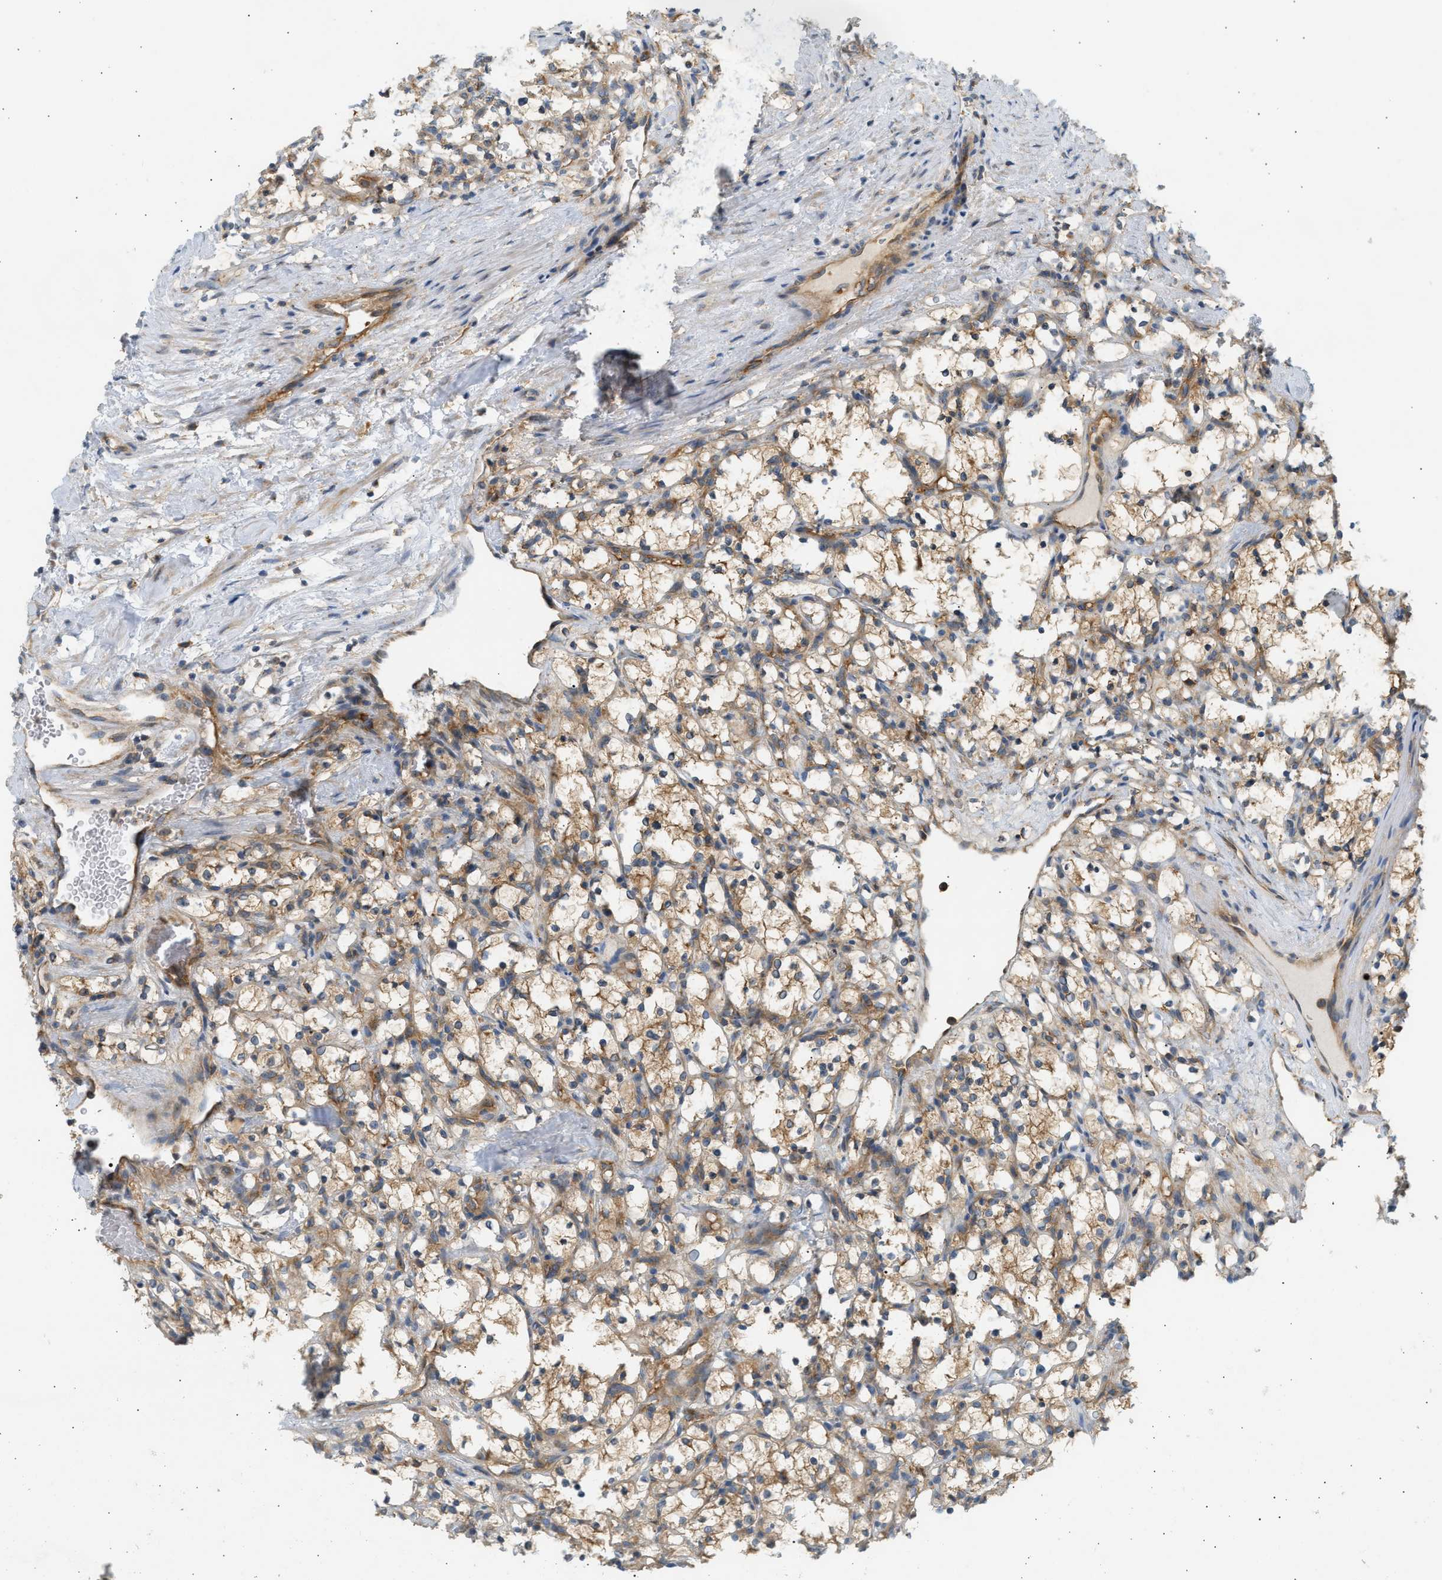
{"staining": {"intensity": "moderate", "quantity": ">75%", "location": "cytoplasmic/membranous"}, "tissue": "renal cancer", "cell_type": "Tumor cells", "image_type": "cancer", "snomed": [{"axis": "morphology", "description": "Adenocarcinoma, NOS"}, {"axis": "topography", "description": "Kidney"}], "caption": "Adenocarcinoma (renal) stained with a protein marker reveals moderate staining in tumor cells.", "gene": "PAFAH1B1", "patient": {"sex": "female", "age": 69}}